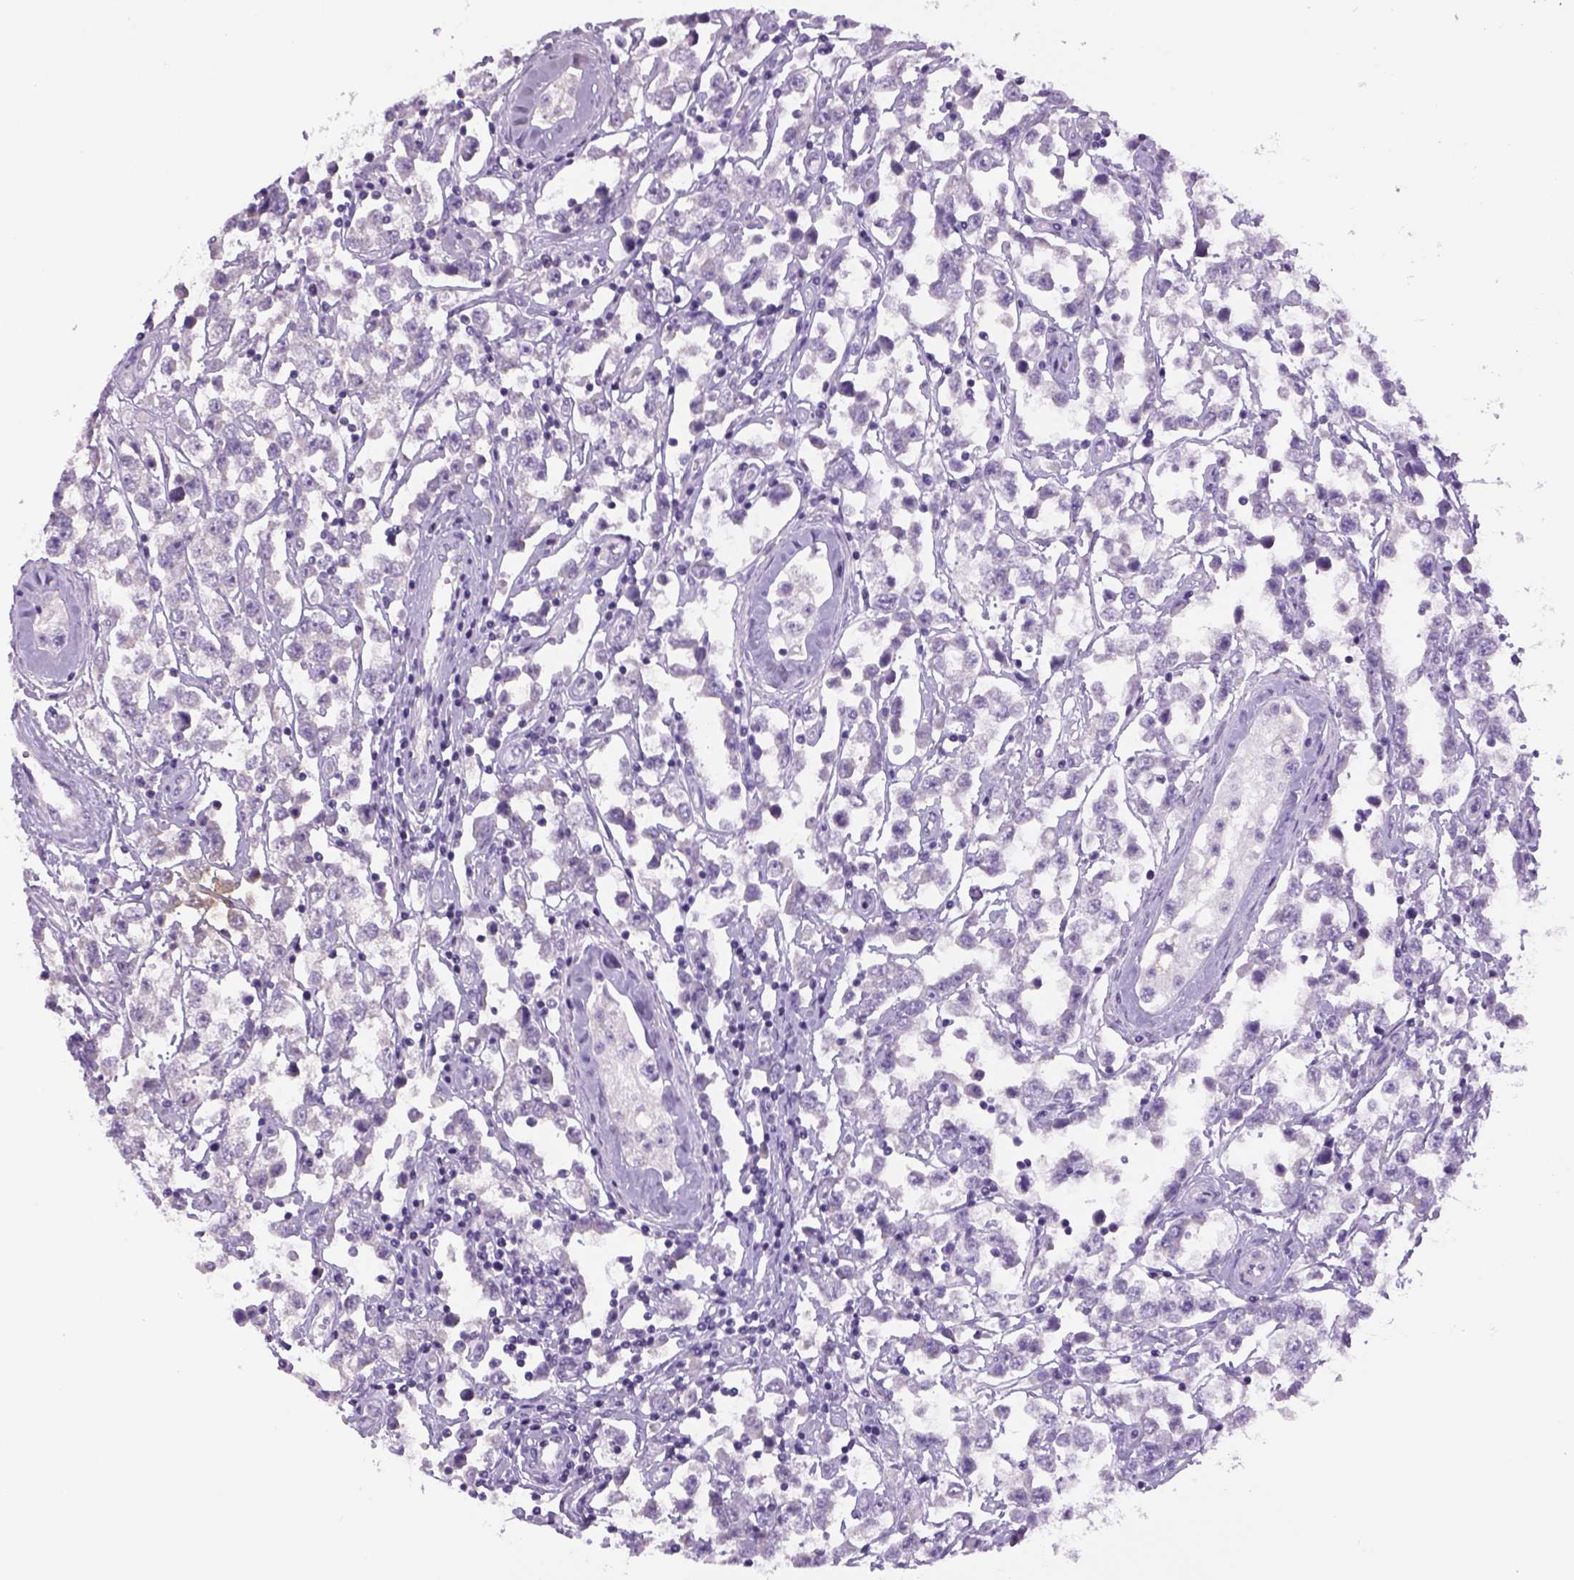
{"staining": {"intensity": "negative", "quantity": "none", "location": "none"}, "tissue": "testis cancer", "cell_type": "Tumor cells", "image_type": "cancer", "snomed": [{"axis": "morphology", "description": "Seminoma, NOS"}, {"axis": "topography", "description": "Testis"}], "caption": "A photomicrograph of human testis seminoma is negative for staining in tumor cells.", "gene": "DBH", "patient": {"sex": "male", "age": 34}}